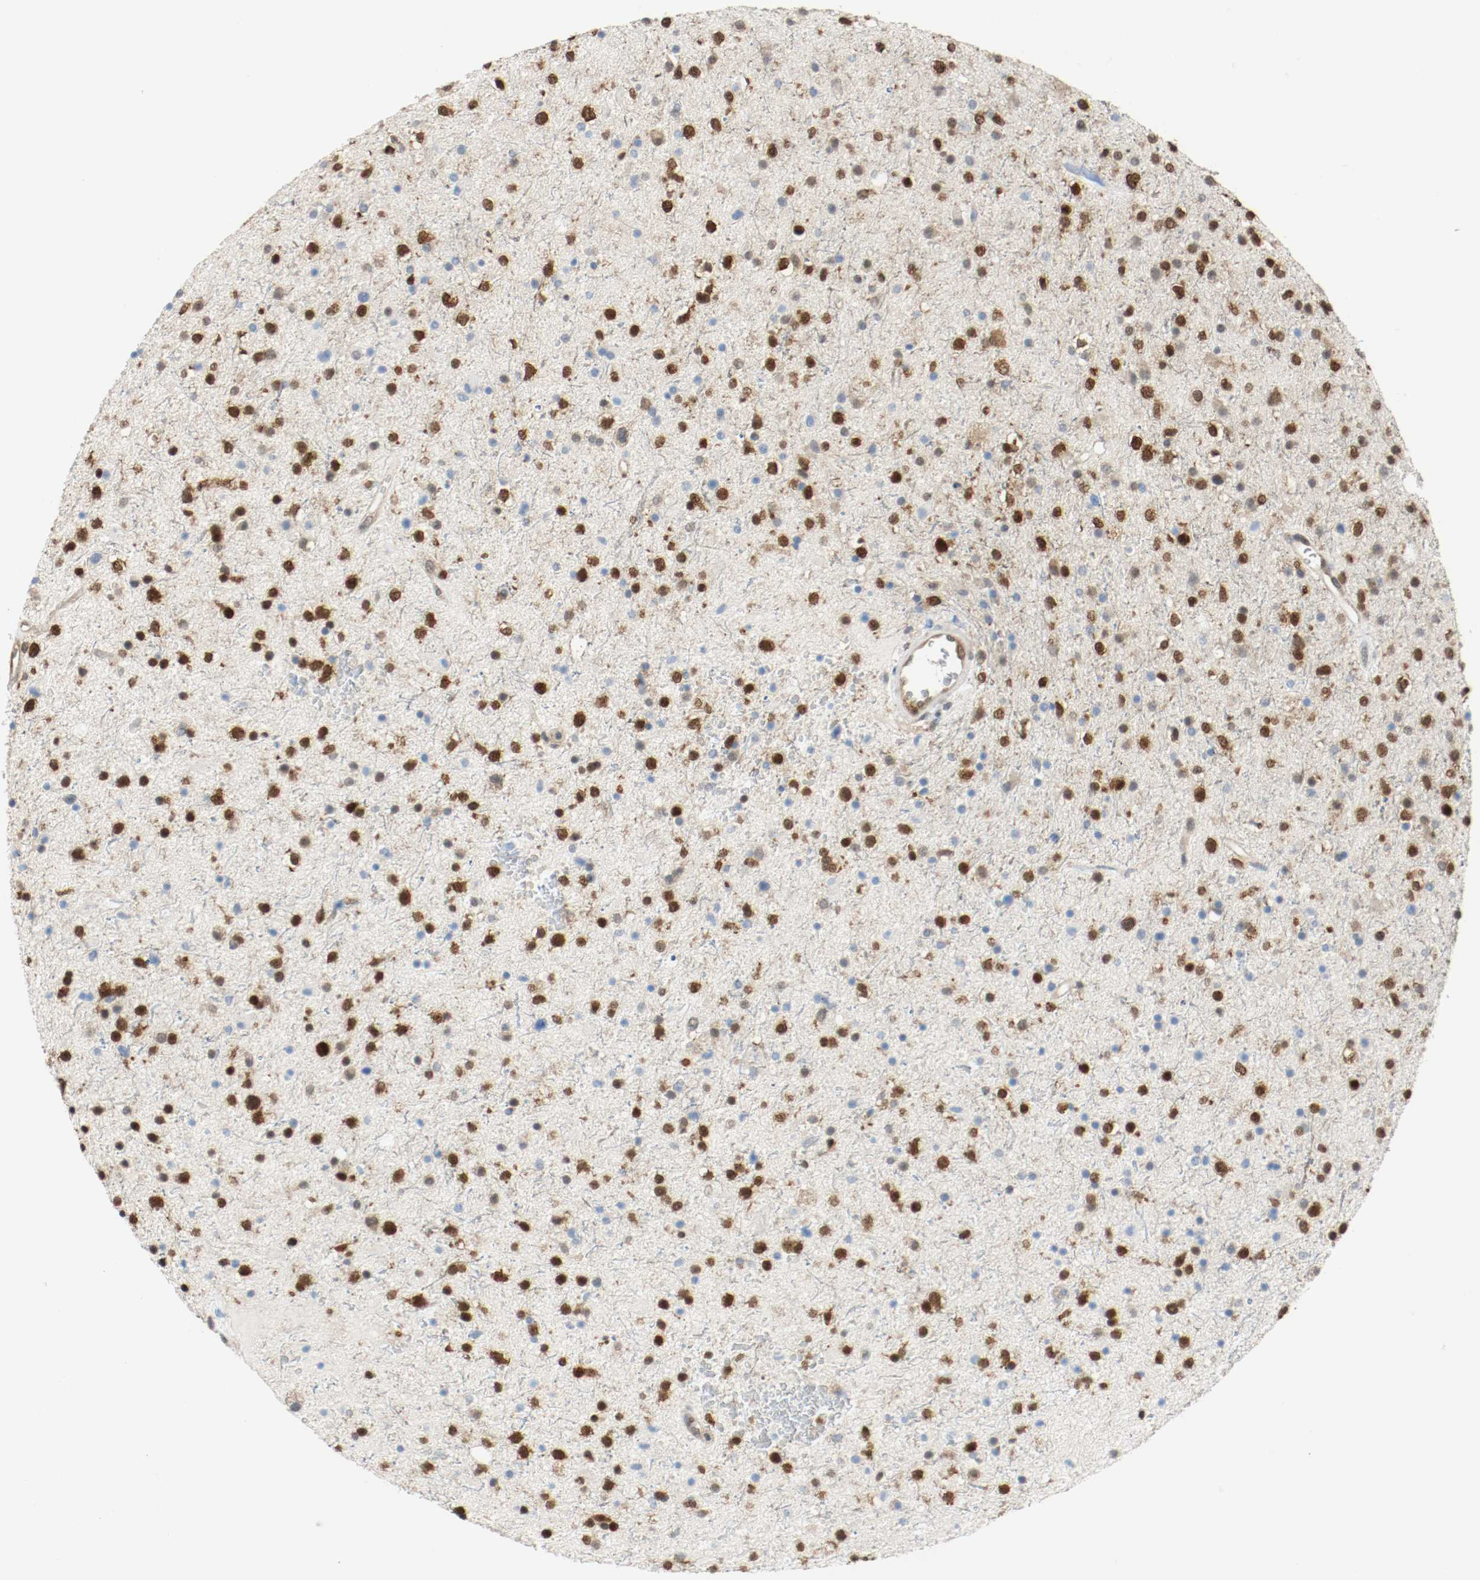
{"staining": {"intensity": "strong", "quantity": "25%-75%", "location": "cytoplasmic/membranous,nuclear"}, "tissue": "glioma", "cell_type": "Tumor cells", "image_type": "cancer", "snomed": [{"axis": "morphology", "description": "Glioma, malignant, High grade"}, {"axis": "topography", "description": "Brain"}], "caption": "Protein staining of glioma tissue displays strong cytoplasmic/membranous and nuclear expression in about 25%-75% of tumor cells. (DAB = brown stain, brightfield microscopy at high magnification).", "gene": "PPME1", "patient": {"sex": "male", "age": 33}}